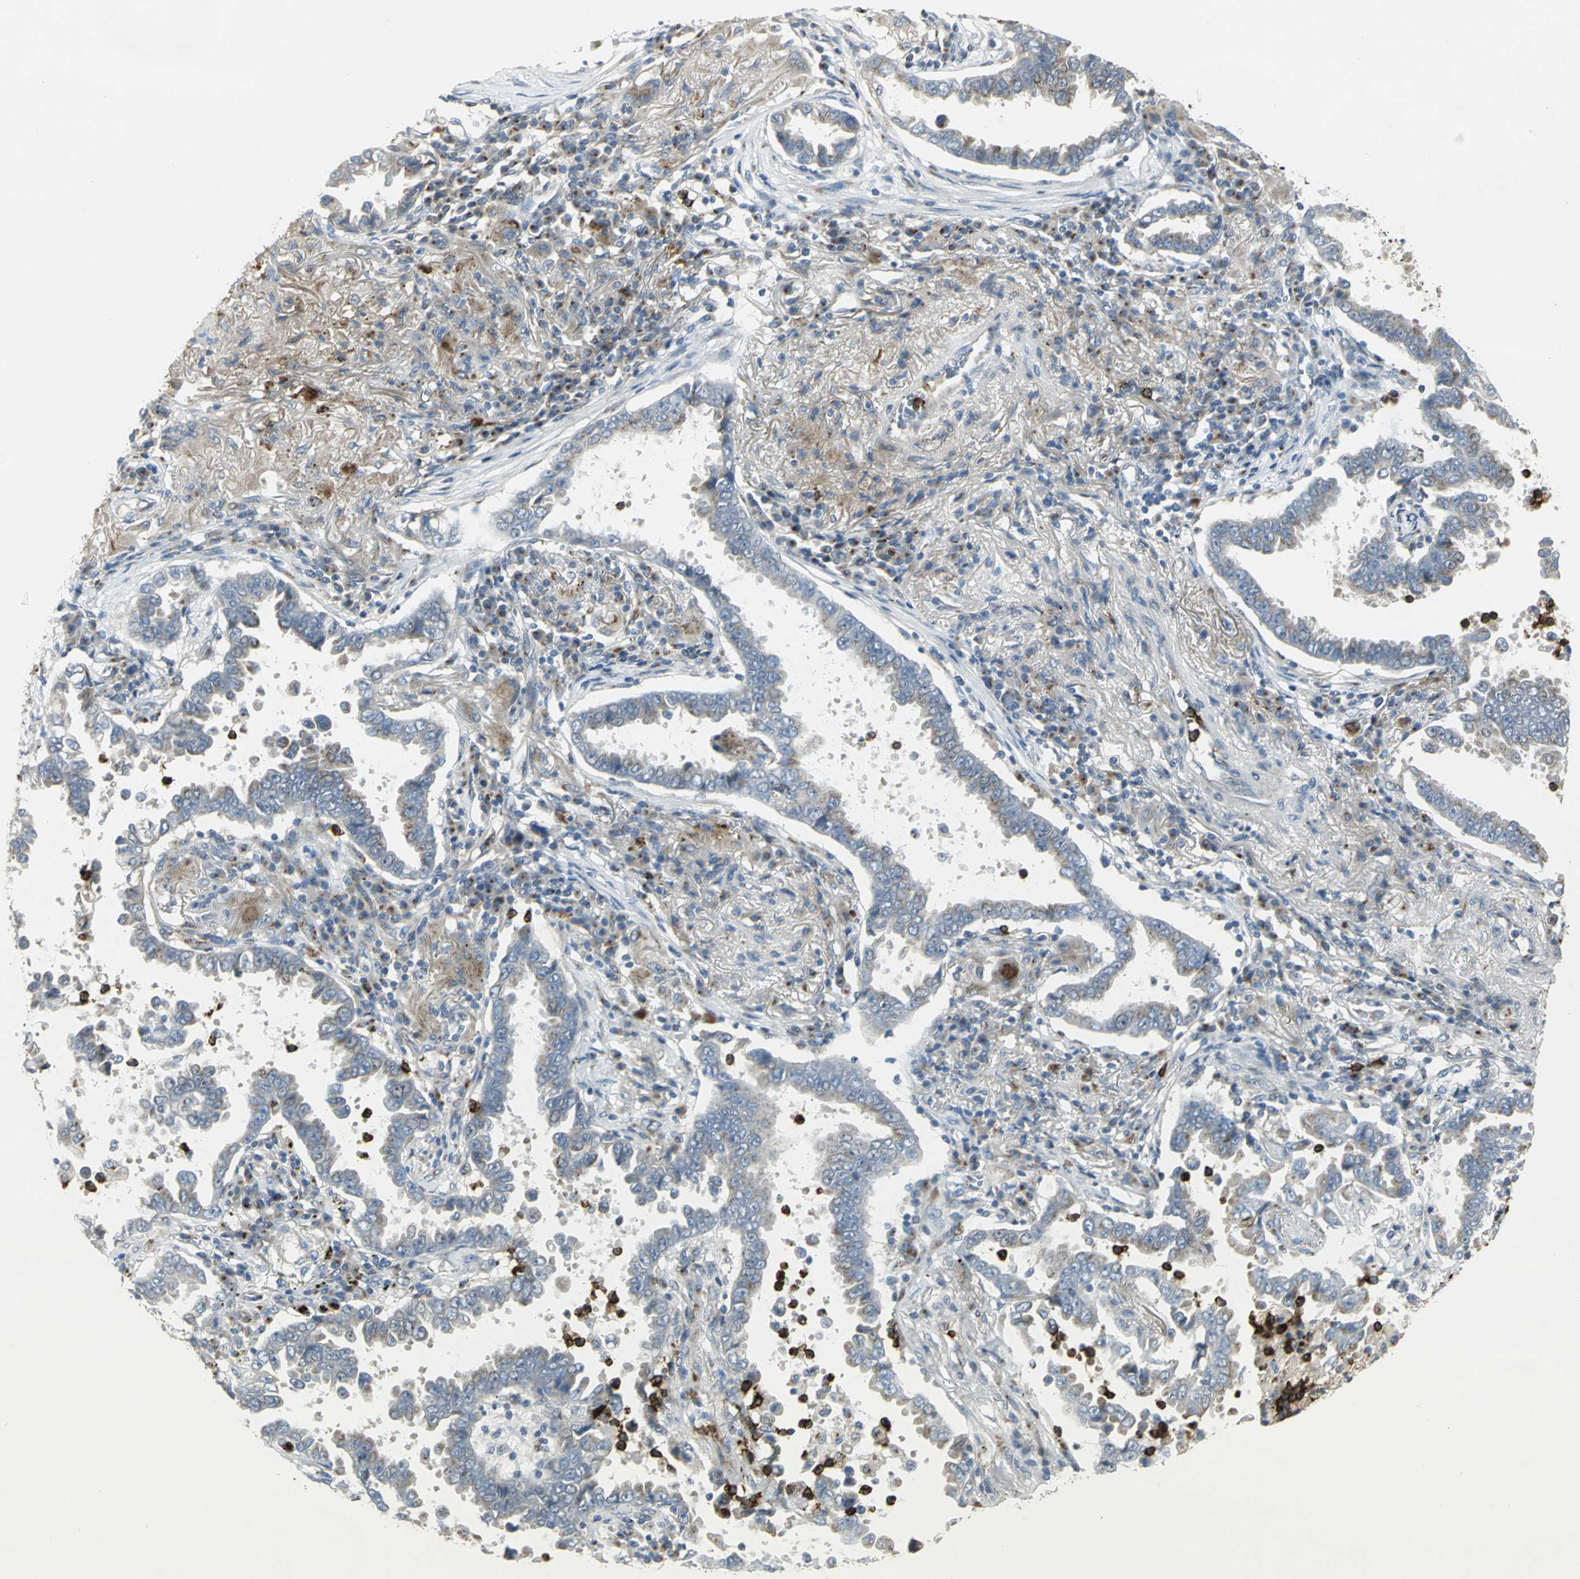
{"staining": {"intensity": "weak", "quantity": "<25%", "location": "cytoplasmic/membranous"}, "tissue": "lung cancer", "cell_type": "Tumor cells", "image_type": "cancer", "snomed": [{"axis": "morphology", "description": "Normal tissue, NOS"}, {"axis": "morphology", "description": "Inflammation, NOS"}, {"axis": "morphology", "description": "Adenocarcinoma, NOS"}, {"axis": "topography", "description": "Lung"}], "caption": "Tumor cells are negative for brown protein staining in lung adenocarcinoma.", "gene": "TM9SF2", "patient": {"sex": "female", "age": 64}}